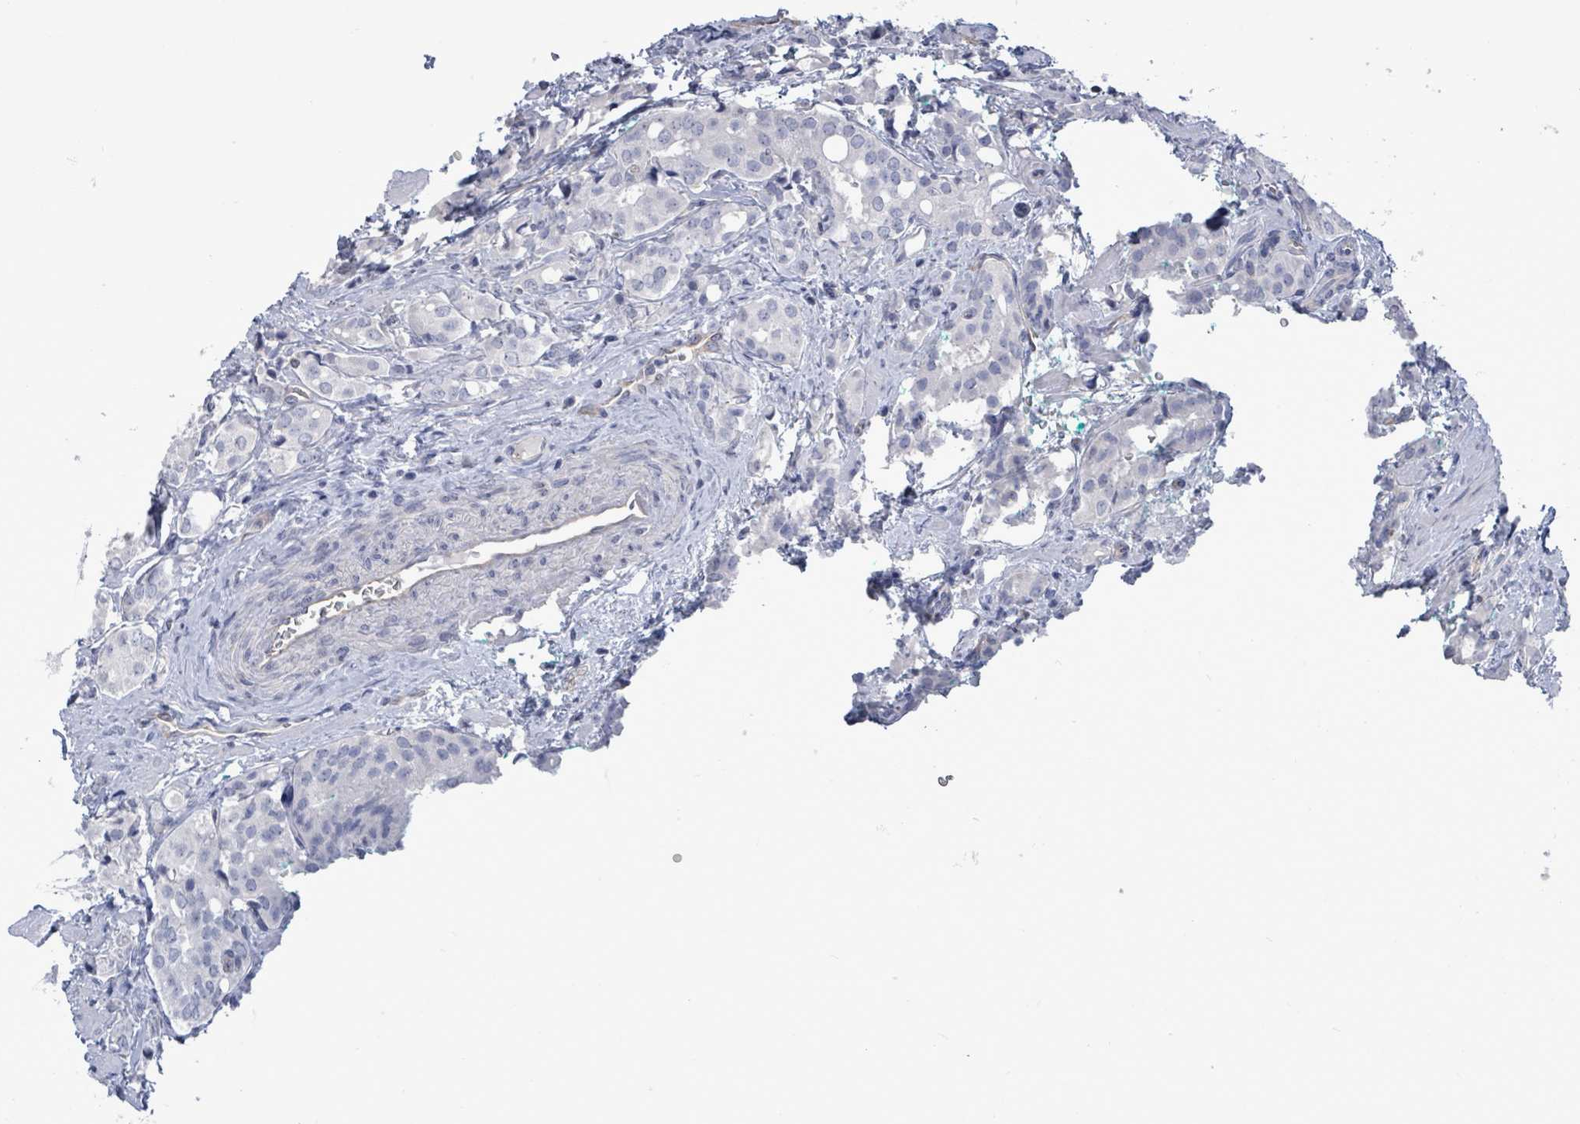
{"staining": {"intensity": "negative", "quantity": "none", "location": "none"}, "tissue": "prostate cancer", "cell_type": "Tumor cells", "image_type": "cancer", "snomed": [{"axis": "morphology", "description": "Adenocarcinoma, High grade"}, {"axis": "topography", "description": "Prostate"}], "caption": "Tumor cells show no significant staining in adenocarcinoma (high-grade) (prostate).", "gene": "CT45A5", "patient": {"sex": "male", "age": 71}}